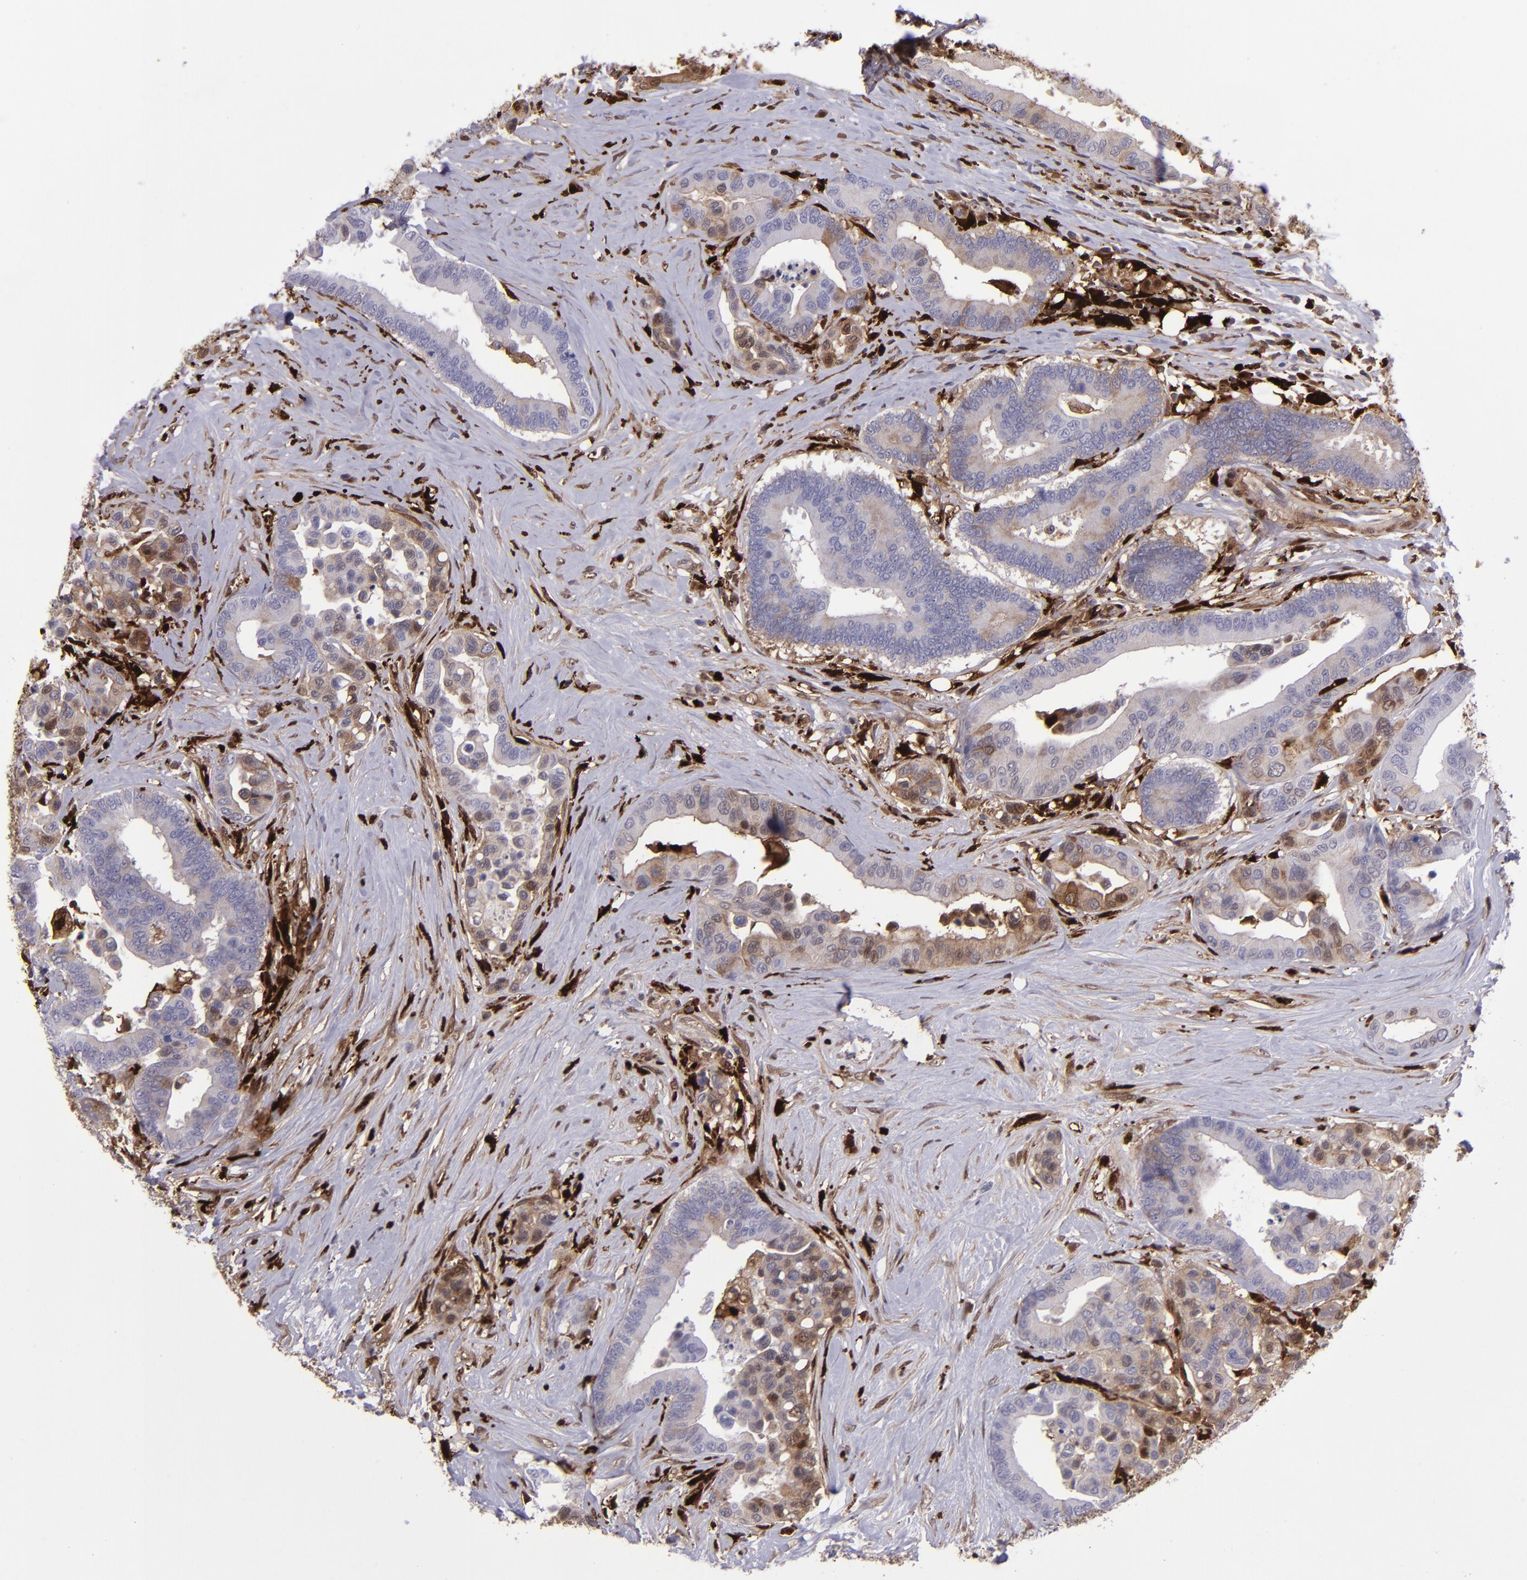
{"staining": {"intensity": "weak", "quantity": "25%-75%", "location": "cytoplasmic/membranous,nuclear"}, "tissue": "colorectal cancer", "cell_type": "Tumor cells", "image_type": "cancer", "snomed": [{"axis": "morphology", "description": "Adenocarcinoma, NOS"}, {"axis": "topography", "description": "Colon"}], "caption": "The micrograph reveals a brown stain indicating the presence of a protein in the cytoplasmic/membranous and nuclear of tumor cells in colorectal cancer.", "gene": "TYMP", "patient": {"sex": "male", "age": 82}}